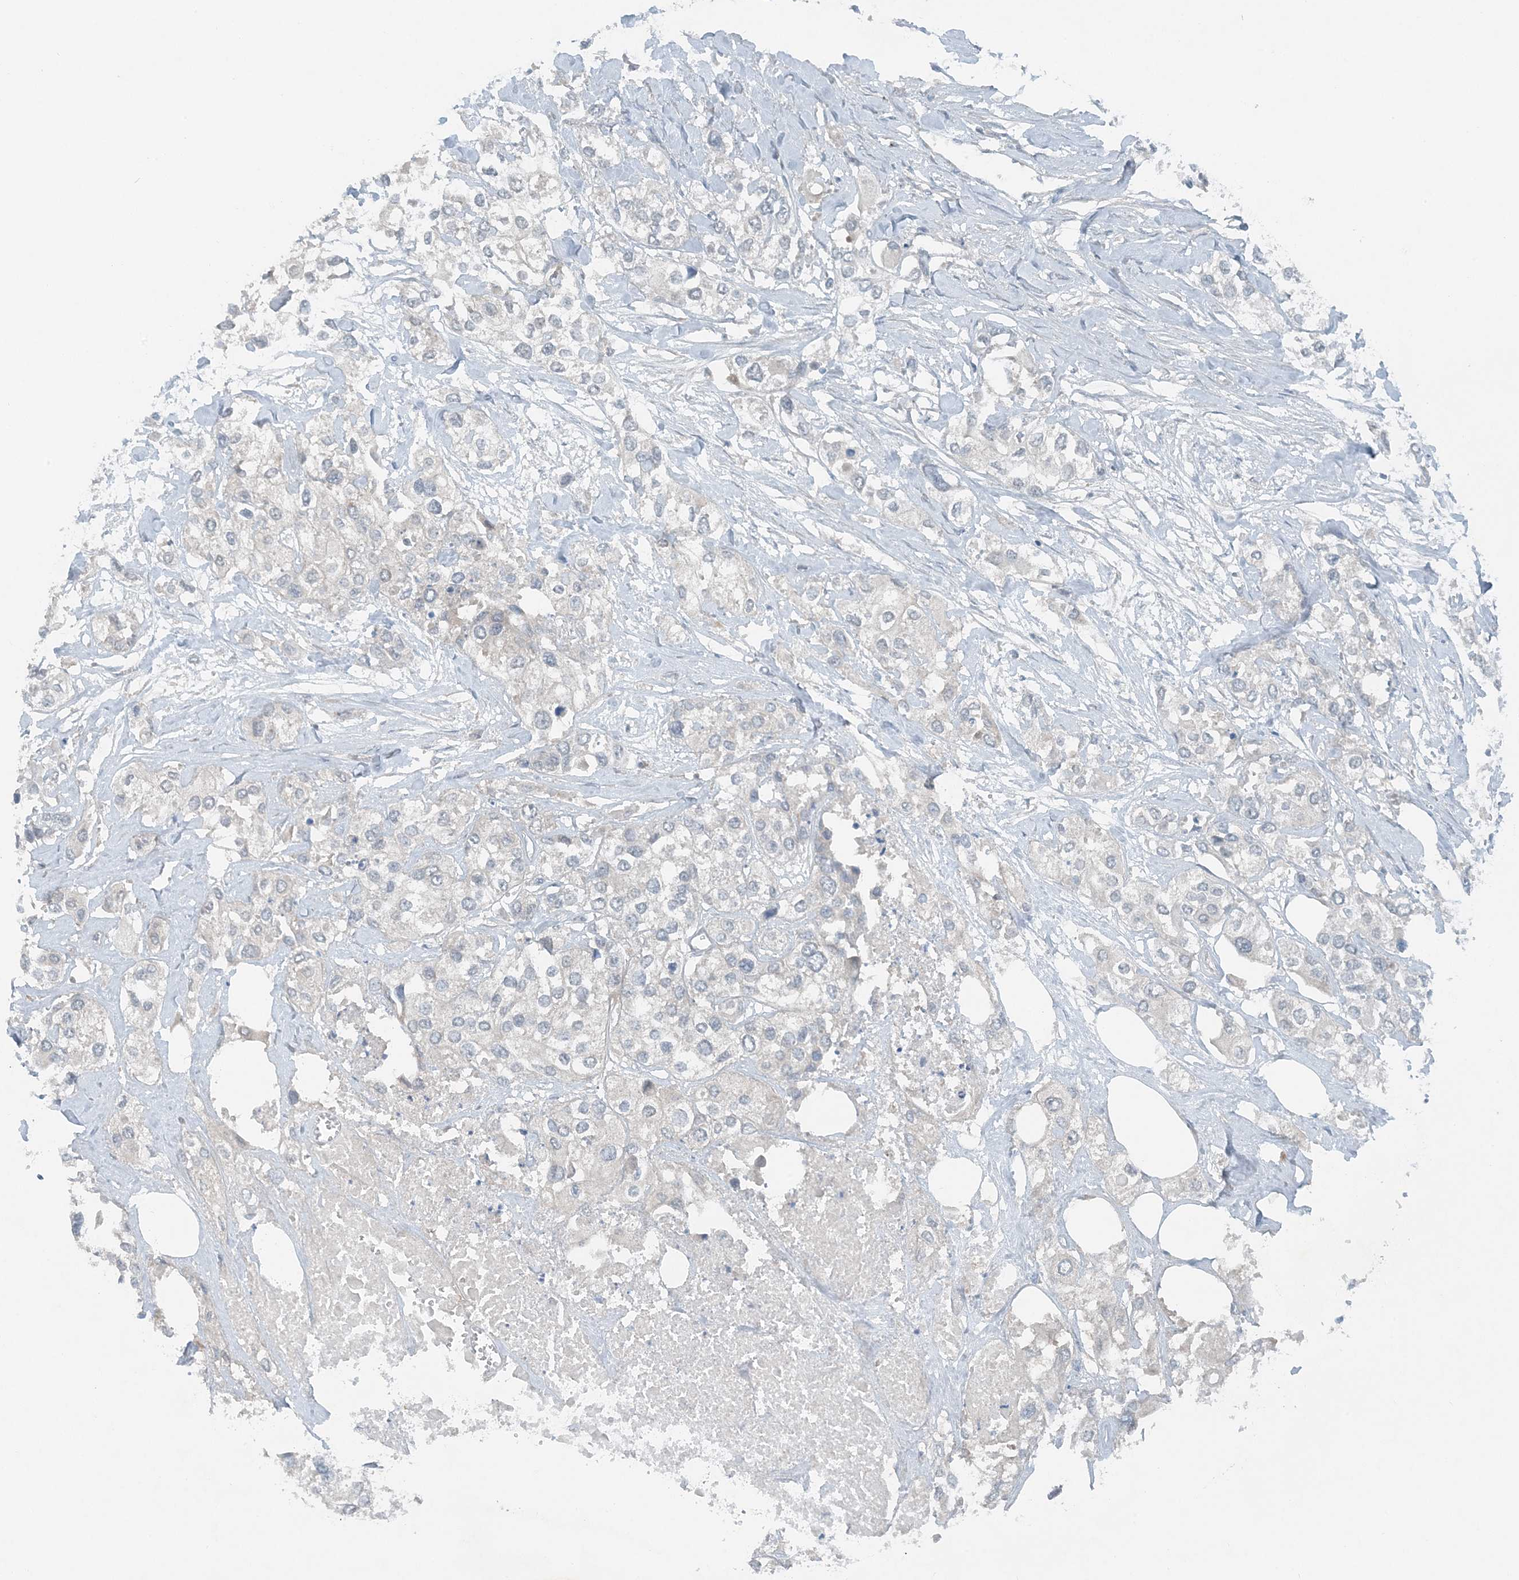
{"staining": {"intensity": "negative", "quantity": "none", "location": "none"}, "tissue": "urothelial cancer", "cell_type": "Tumor cells", "image_type": "cancer", "snomed": [{"axis": "morphology", "description": "Urothelial carcinoma, High grade"}, {"axis": "topography", "description": "Urinary bladder"}], "caption": "Urothelial cancer was stained to show a protein in brown. There is no significant staining in tumor cells. Brightfield microscopy of IHC stained with DAB (brown) and hematoxylin (blue), captured at high magnification.", "gene": "MITD1", "patient": {"sex": "male", "age": 64}}